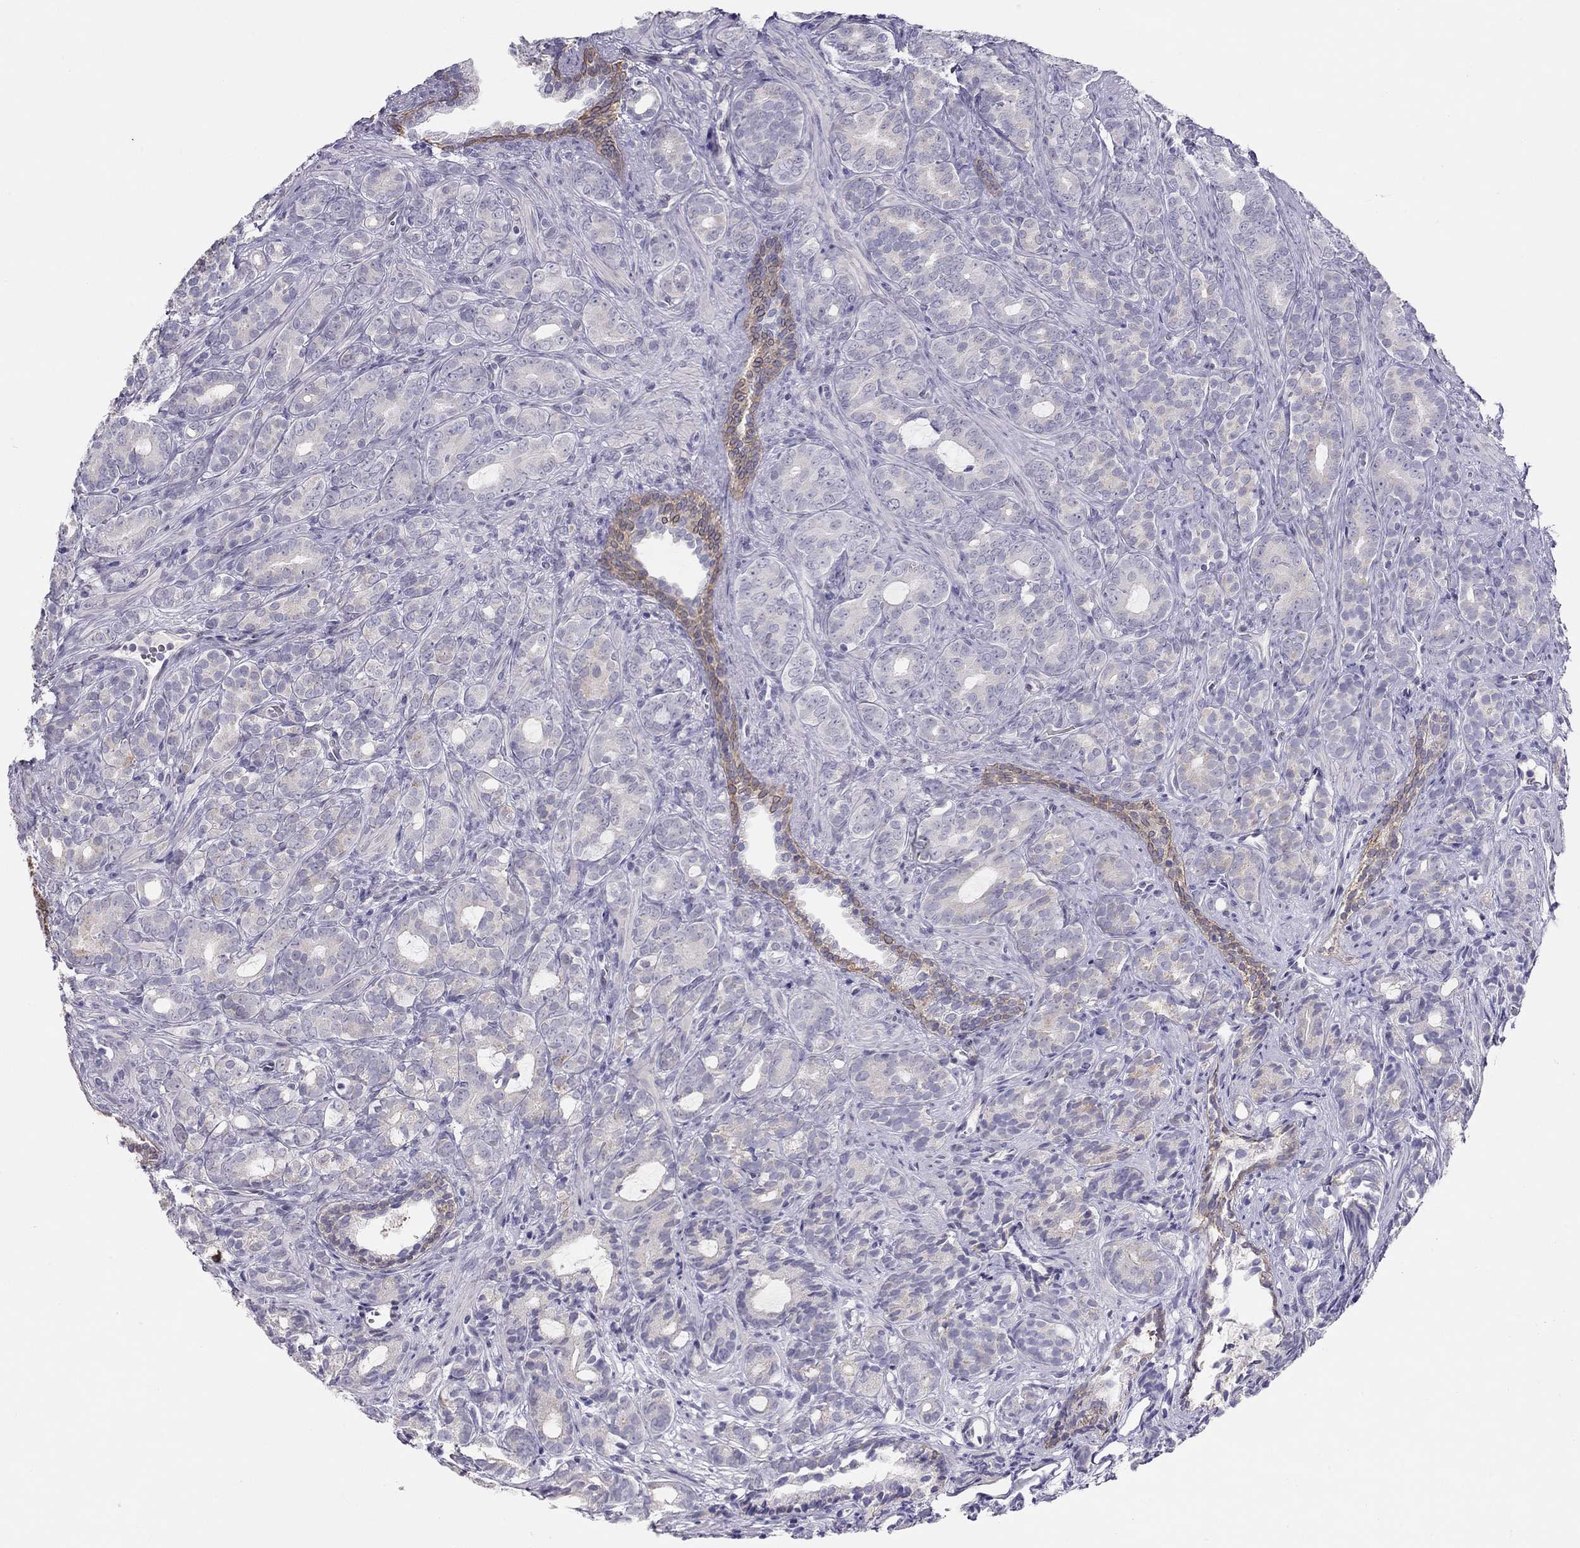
{"staining": {"intensity": "negative", "quantity": "none", "location": "none"}, "tissue": "prostate cancer", "cell_type": "Tumor cells", "image_type": "cancer", "snomed": [{"axis": "morphology", "description": "Adenocarcinoma, High grade"}, {"axis": "topography", "description": "Prostate"}], "caption": "Prostate adenocarcinoma (high-grade) was stained to show a protein in brown. There is no significant staining in tumor cells.", "gene": "KCNV2", "patient": {"sex": "male", "age": 84}}